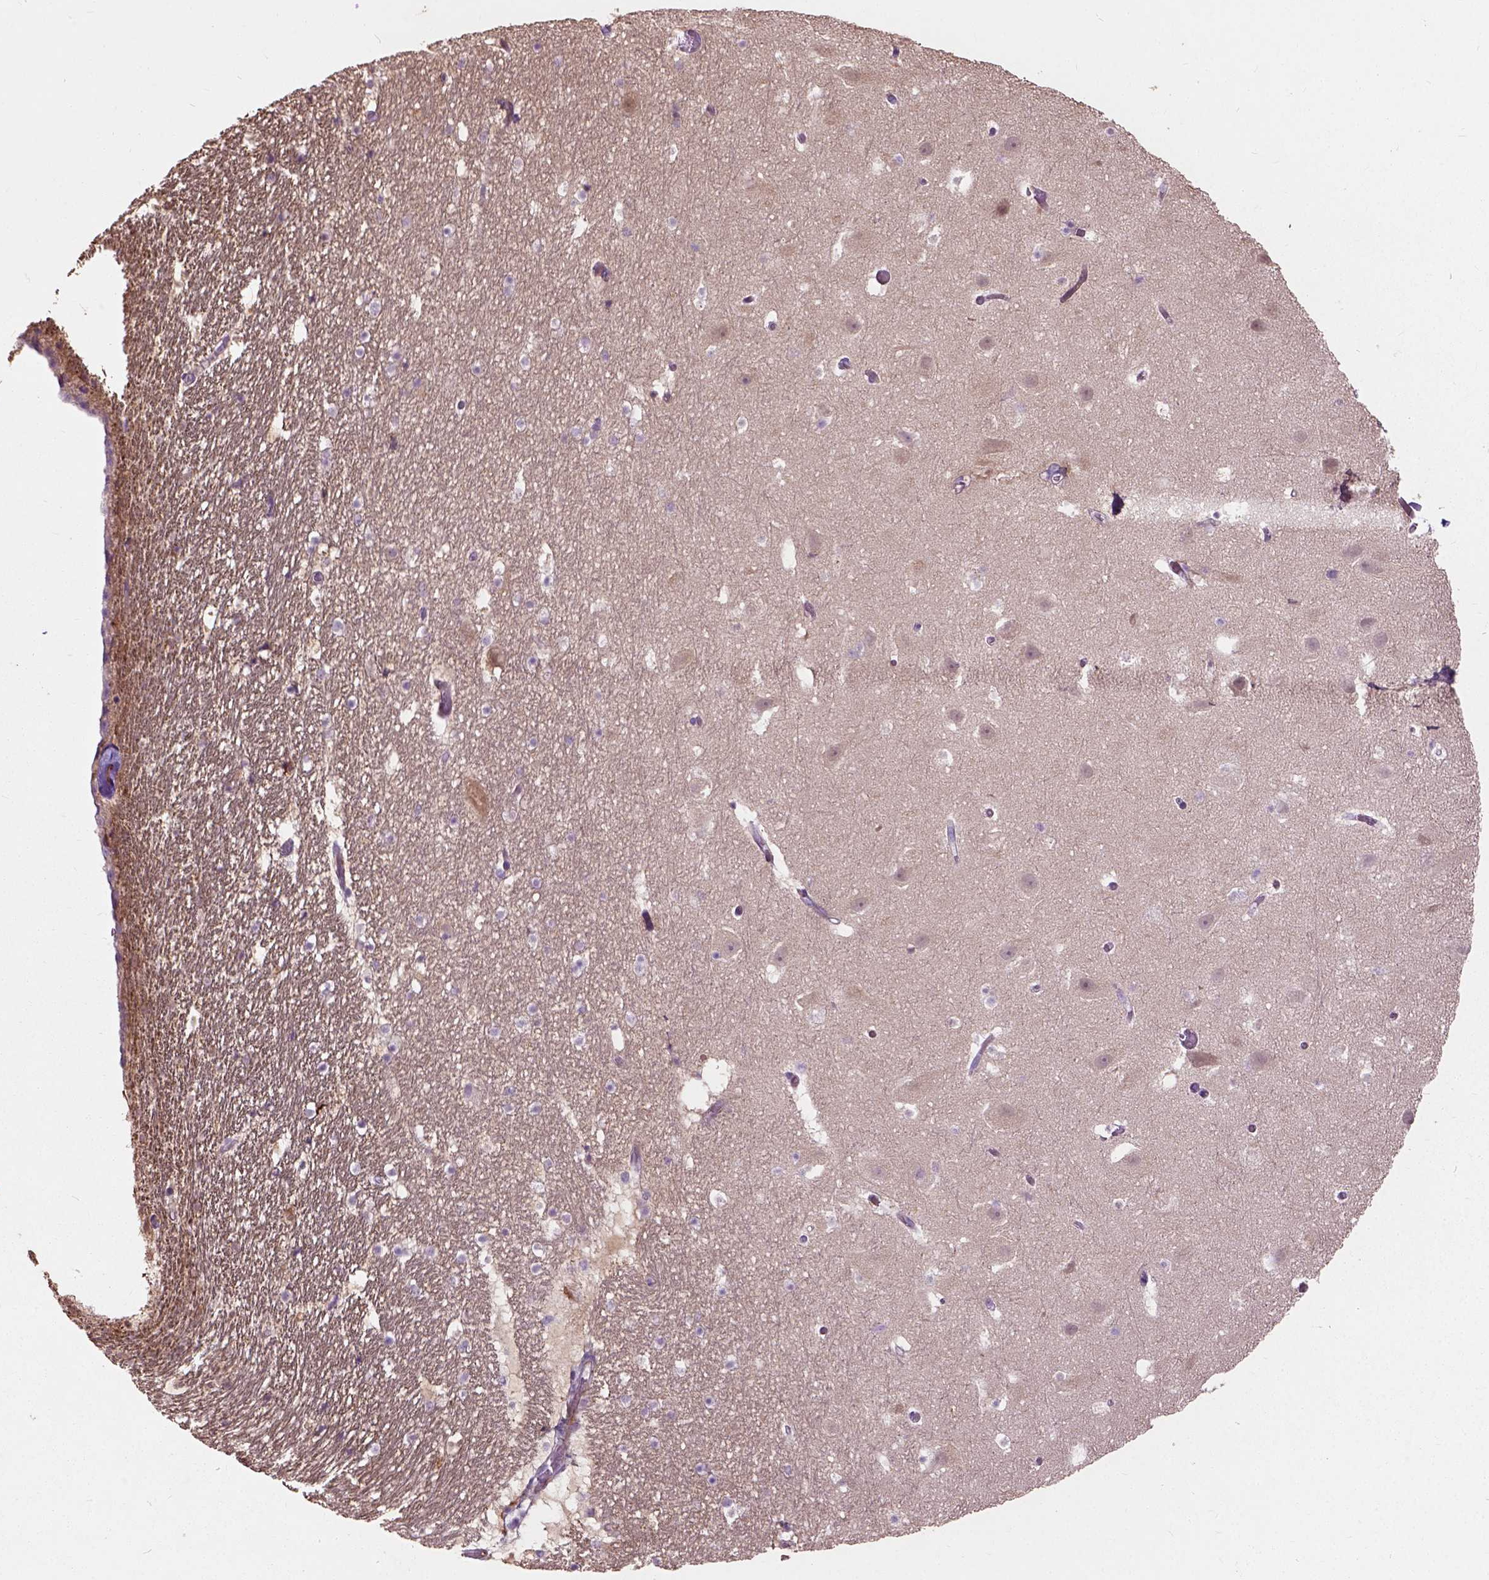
{"staining": {"intensity": "negative", "quantity": "none", "location": "none"}, "tissue": "hippocampus", "cell_type": "Glial cells", "image_type": "normal", "snomed": [{"axis": "morphology", "description": "Normal tissue, NOS"}, {"axis": "topography", "description": "Hippocampus"}], "caption": "DAB immunohistochemical staining of unremarkable human hippocampus exhibits no significant positivity in glial cells.", "gene": "PKP3", "patient": {"sex": "male", "age": 26}}